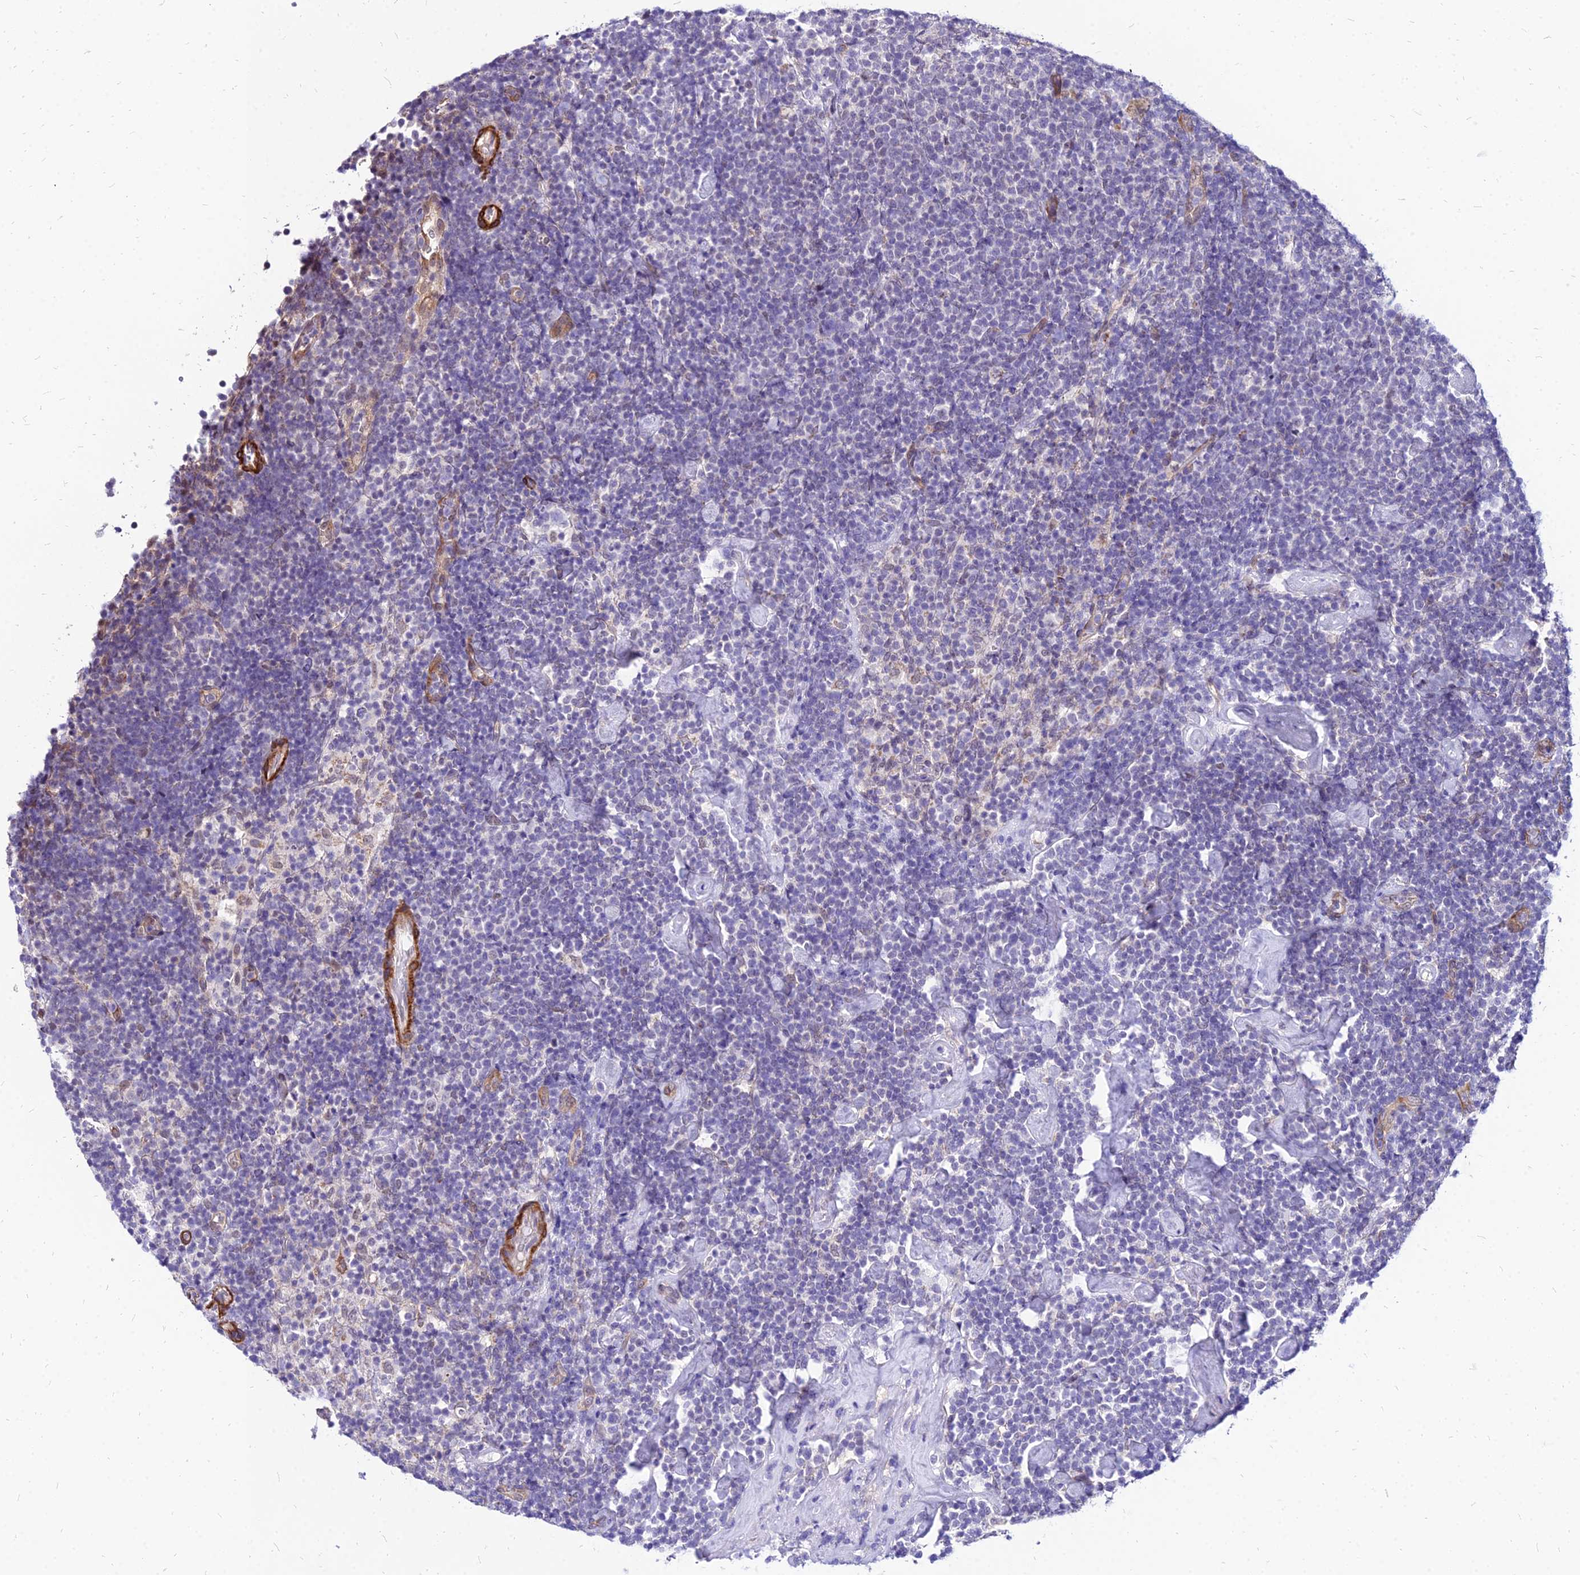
{"staining": {"intensity": "negative", "quantity": "none", "location": "none"}, "tissue": "lymphoma", "cell_type": "Tumor cells", "image_type": "cancer", "snomed": [{"axis": "morphology", "description": "Malignant lymphoma, non-Hodgkin's type, High grade"}, {"axis": "topography", "description": "Lymph node"}], "caption": "Immunohistochemistry of lymphoma demonstrates no expression in tumor cells.", "gene": "YEATS2", "patient": {"sex": "male", "age": 61}}